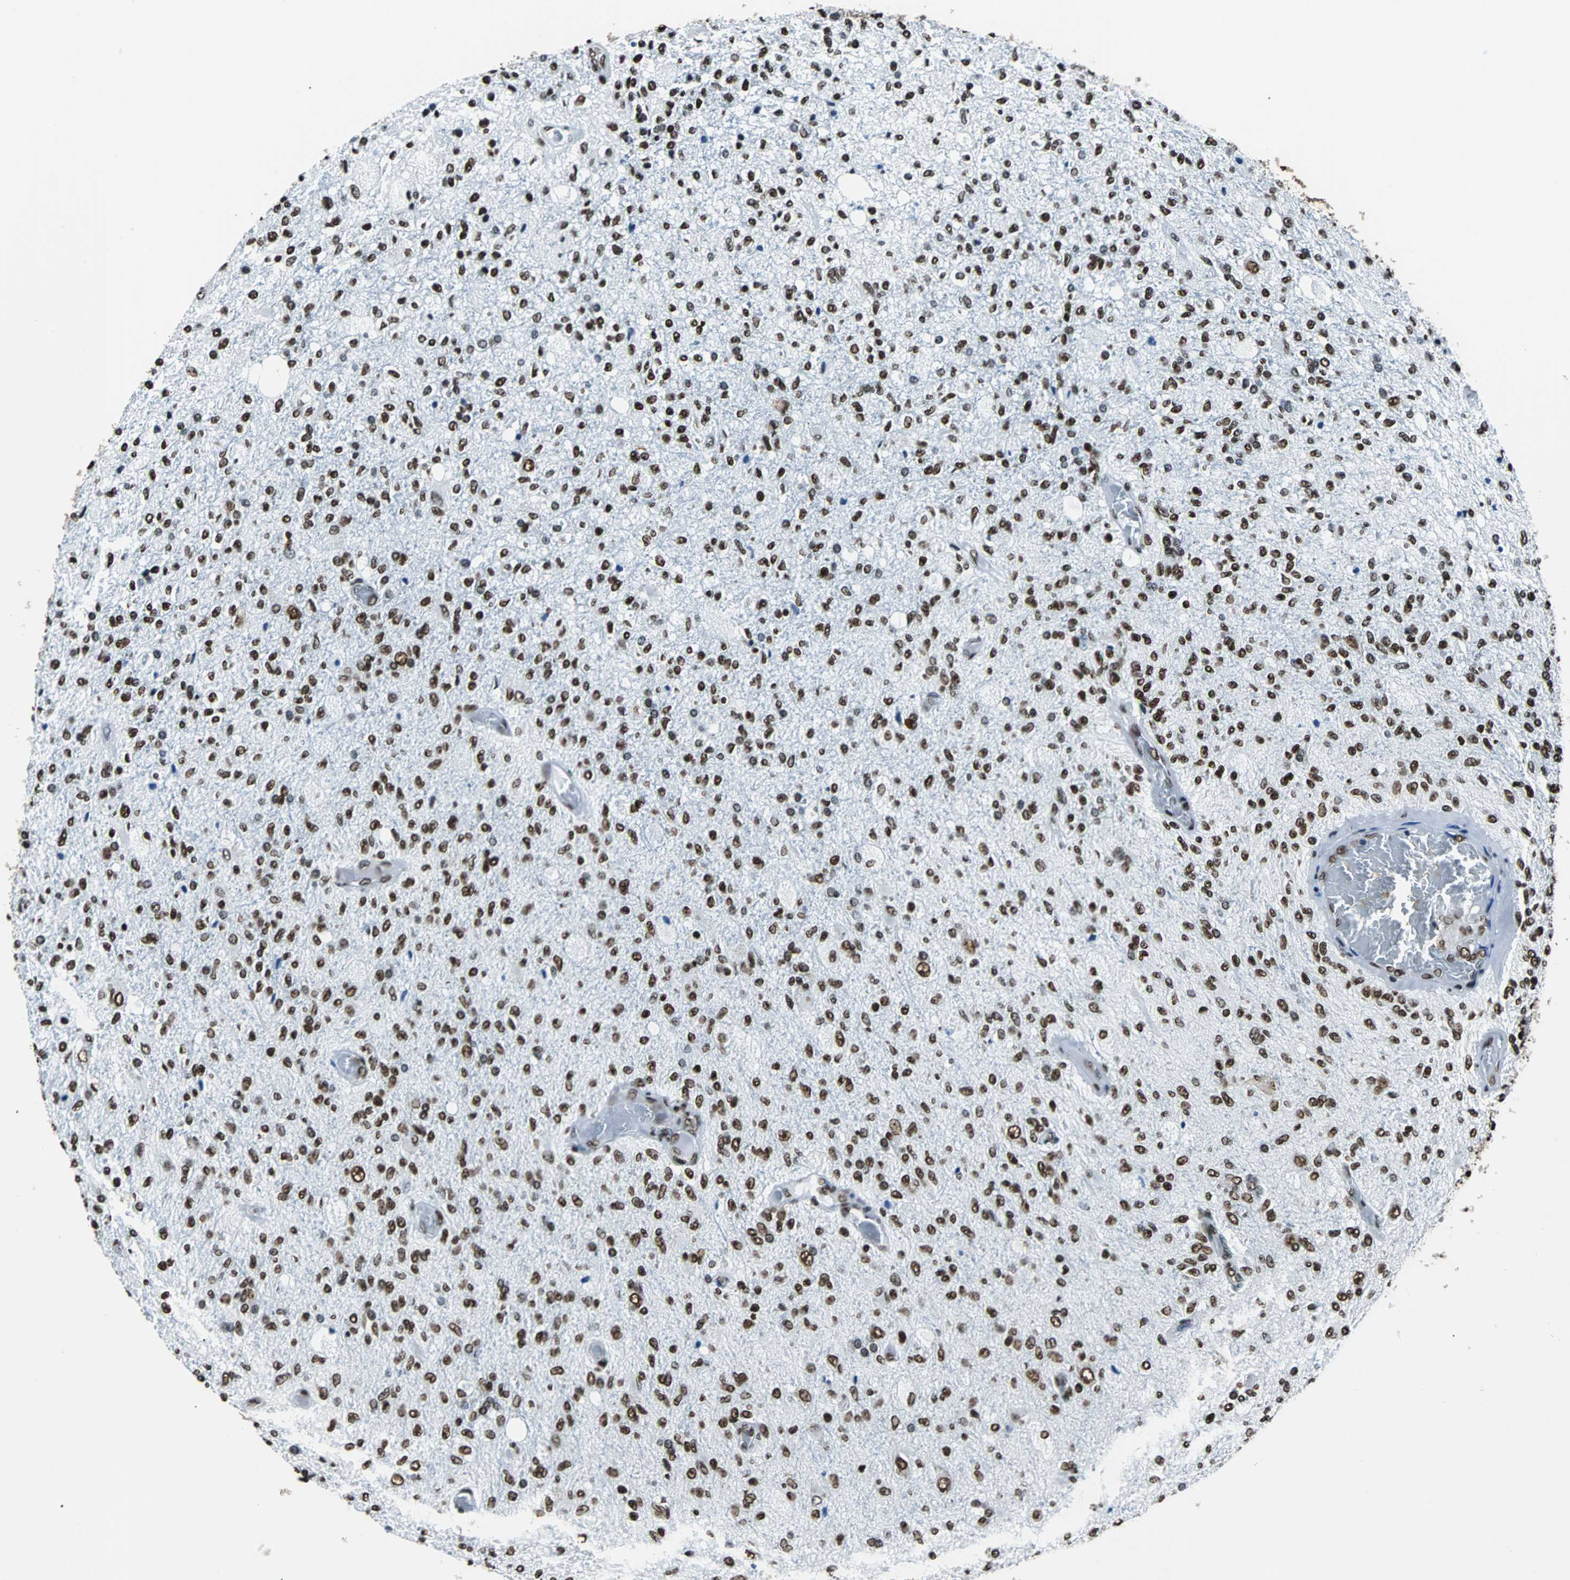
{"staining": {"intensity": "strong", "quantity": ">75%", "location": "nuclear"}, "tissue": "glioma", "cell_type": "Tumor cells", "image_type": "cancer", "snomed": [{"axis": "morphology", "description": "Normal tissue, NOS"}, {"axis": "morphology", "description": "Glioma, malignant, High grade"}, {"axis": "topography", "description": "Cerebral cortex"}], "caption": "Tumor cells show high levels of strong nuclear expression in about >75% of cells in human malignant high-grade glioma. (Stains: DAB in brown, nuclei in blue, Microscopy: brightfield microscopy at high magnification).", "gene": "FUBP1", "patient": {"sex": "male", "age": 77}}